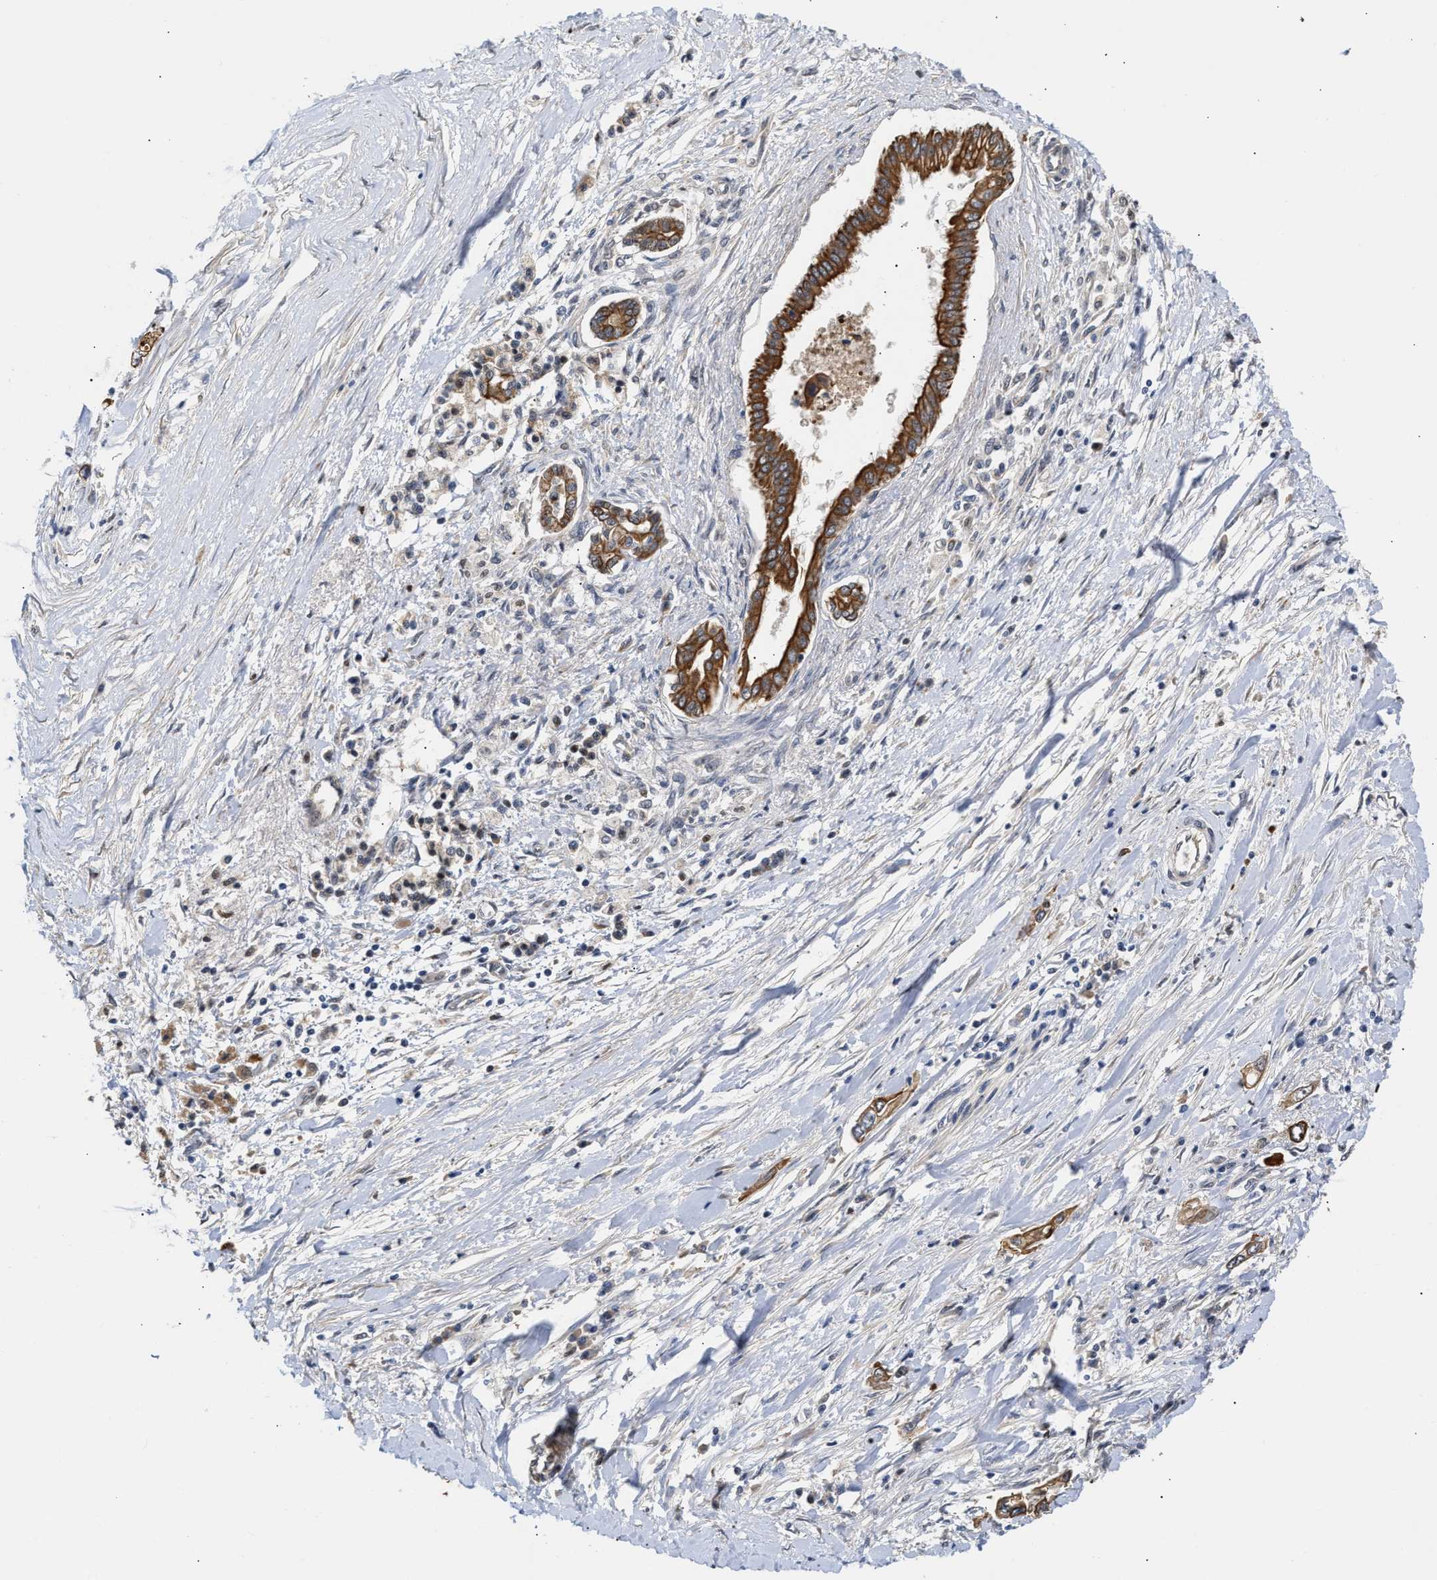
{"staining": {"intensity": "strong", "quantity": "25%-75%", "location": "cytoplasmic/membranous"}, "tissue": "pancreatic cancer", "cell_type": "Tumor cells", "image_type": "cancer", "snomed": [{"axis": "morphology", "description": "Adenocarcinoma, NOS"}, {"axis": "topography", "description": "Pancreas"}], "caption": "This is an image of immunohistochemistry staining of pancreatic cancer, which shows strong expression in the cytoplasmic/membranous of tumor cells.", "gene": "CCDC146", "patient": {"sex": "male", "age": 56}}